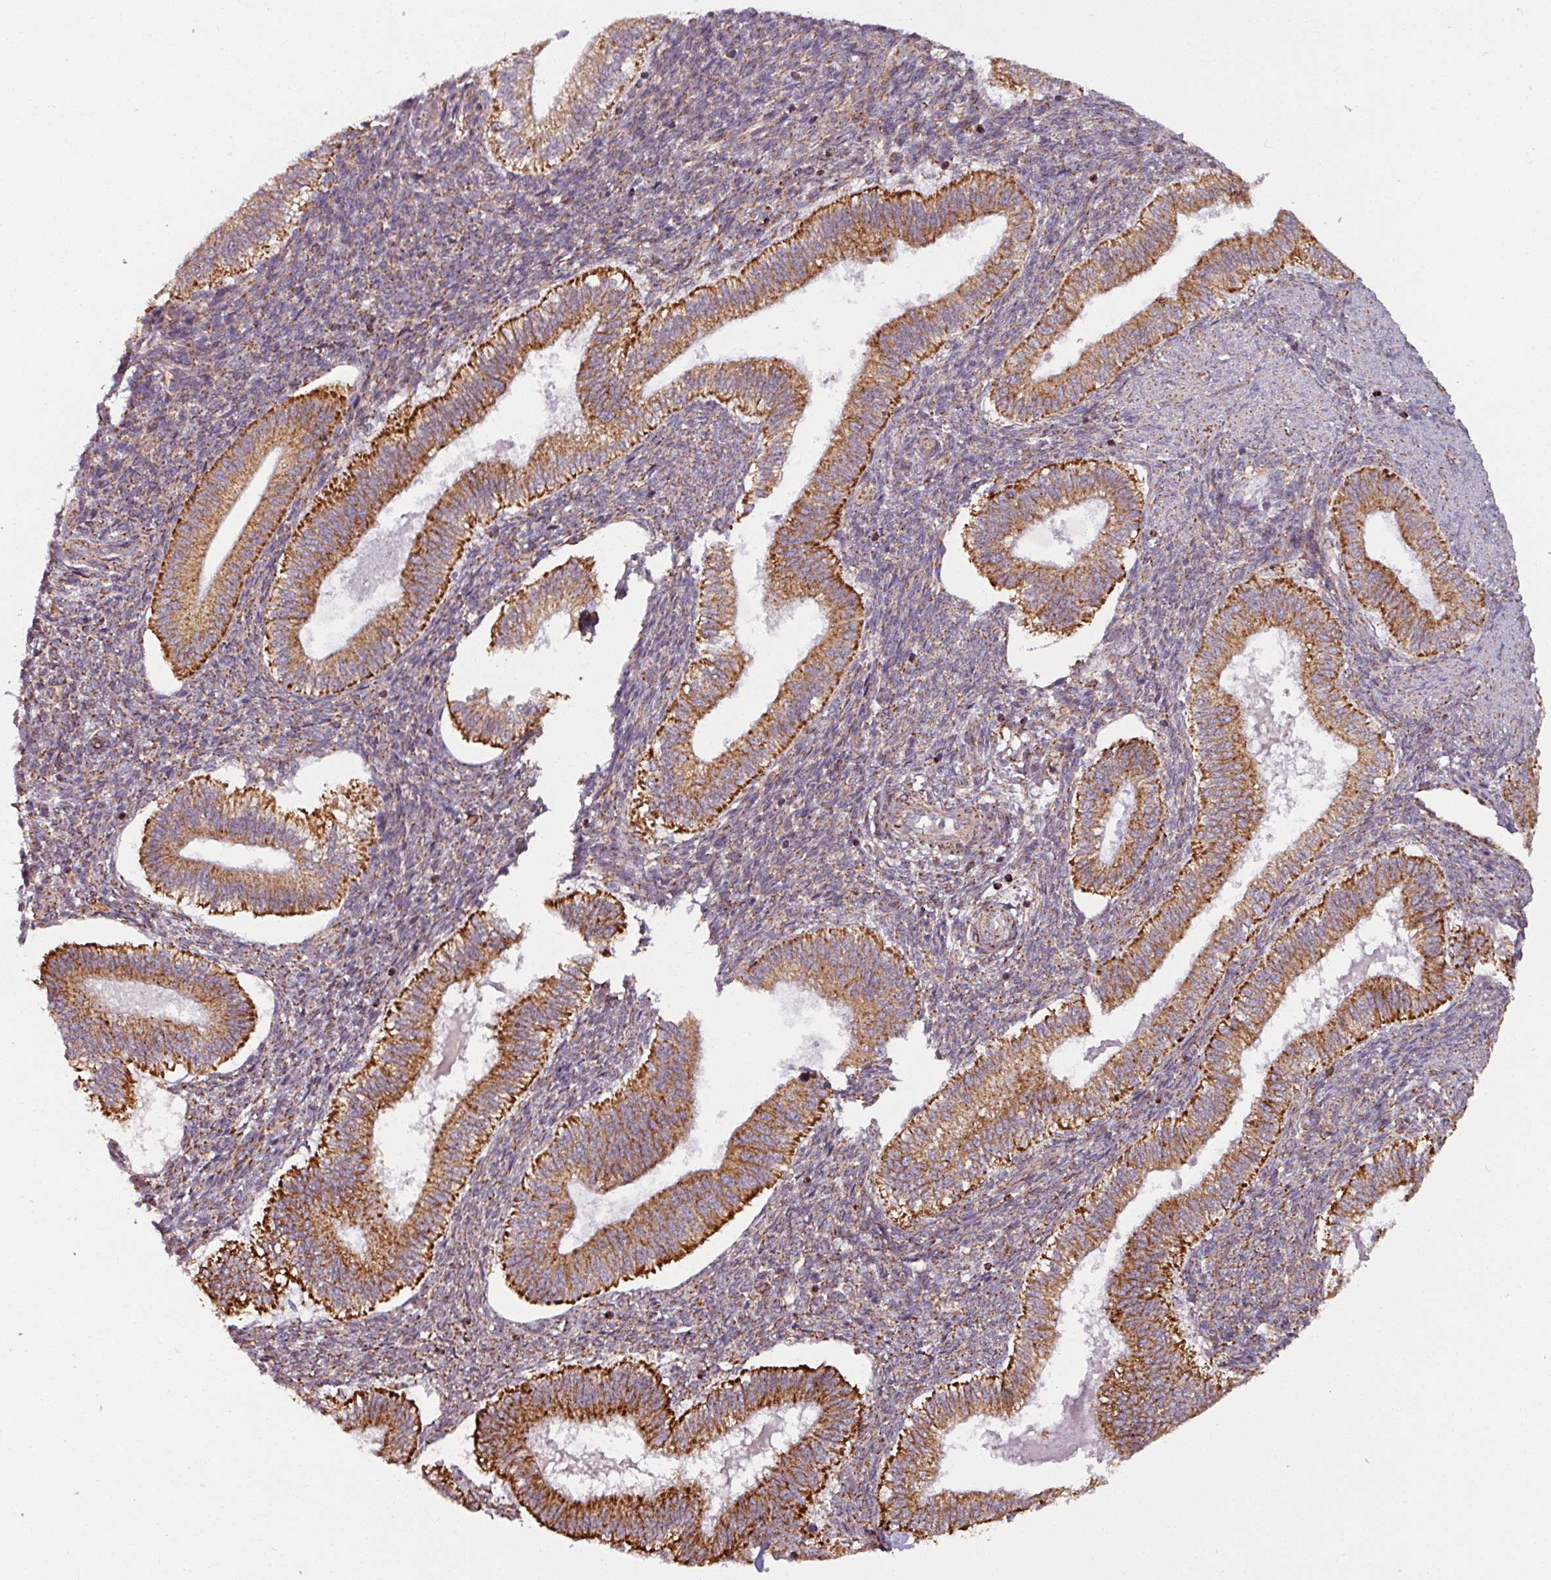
{"staining": {"intensity": "moderate", "quantity": "25%-75%", "location": "cytoplasmic/membranous"}, "tissue": "endometrium", "cell_type": "Cells in endometrial stroma", "image_type": "normal", "snomed": [{"axis": "morphology", "description": "Normal tissue, NOS"}, {"axis": "topography", "description": "Endometrium"}], "caption": "Endometrium stained with DAB (3,3'-diaminobenzidine) immunohistochemistry (IHC) exhibits medium levels of moderate cytoplasmic/membranous expression in about 25%-75% of cells in endometrial stroma.", "gene": "MAGT1", "patient": {"sex": "female", "age": 25}}